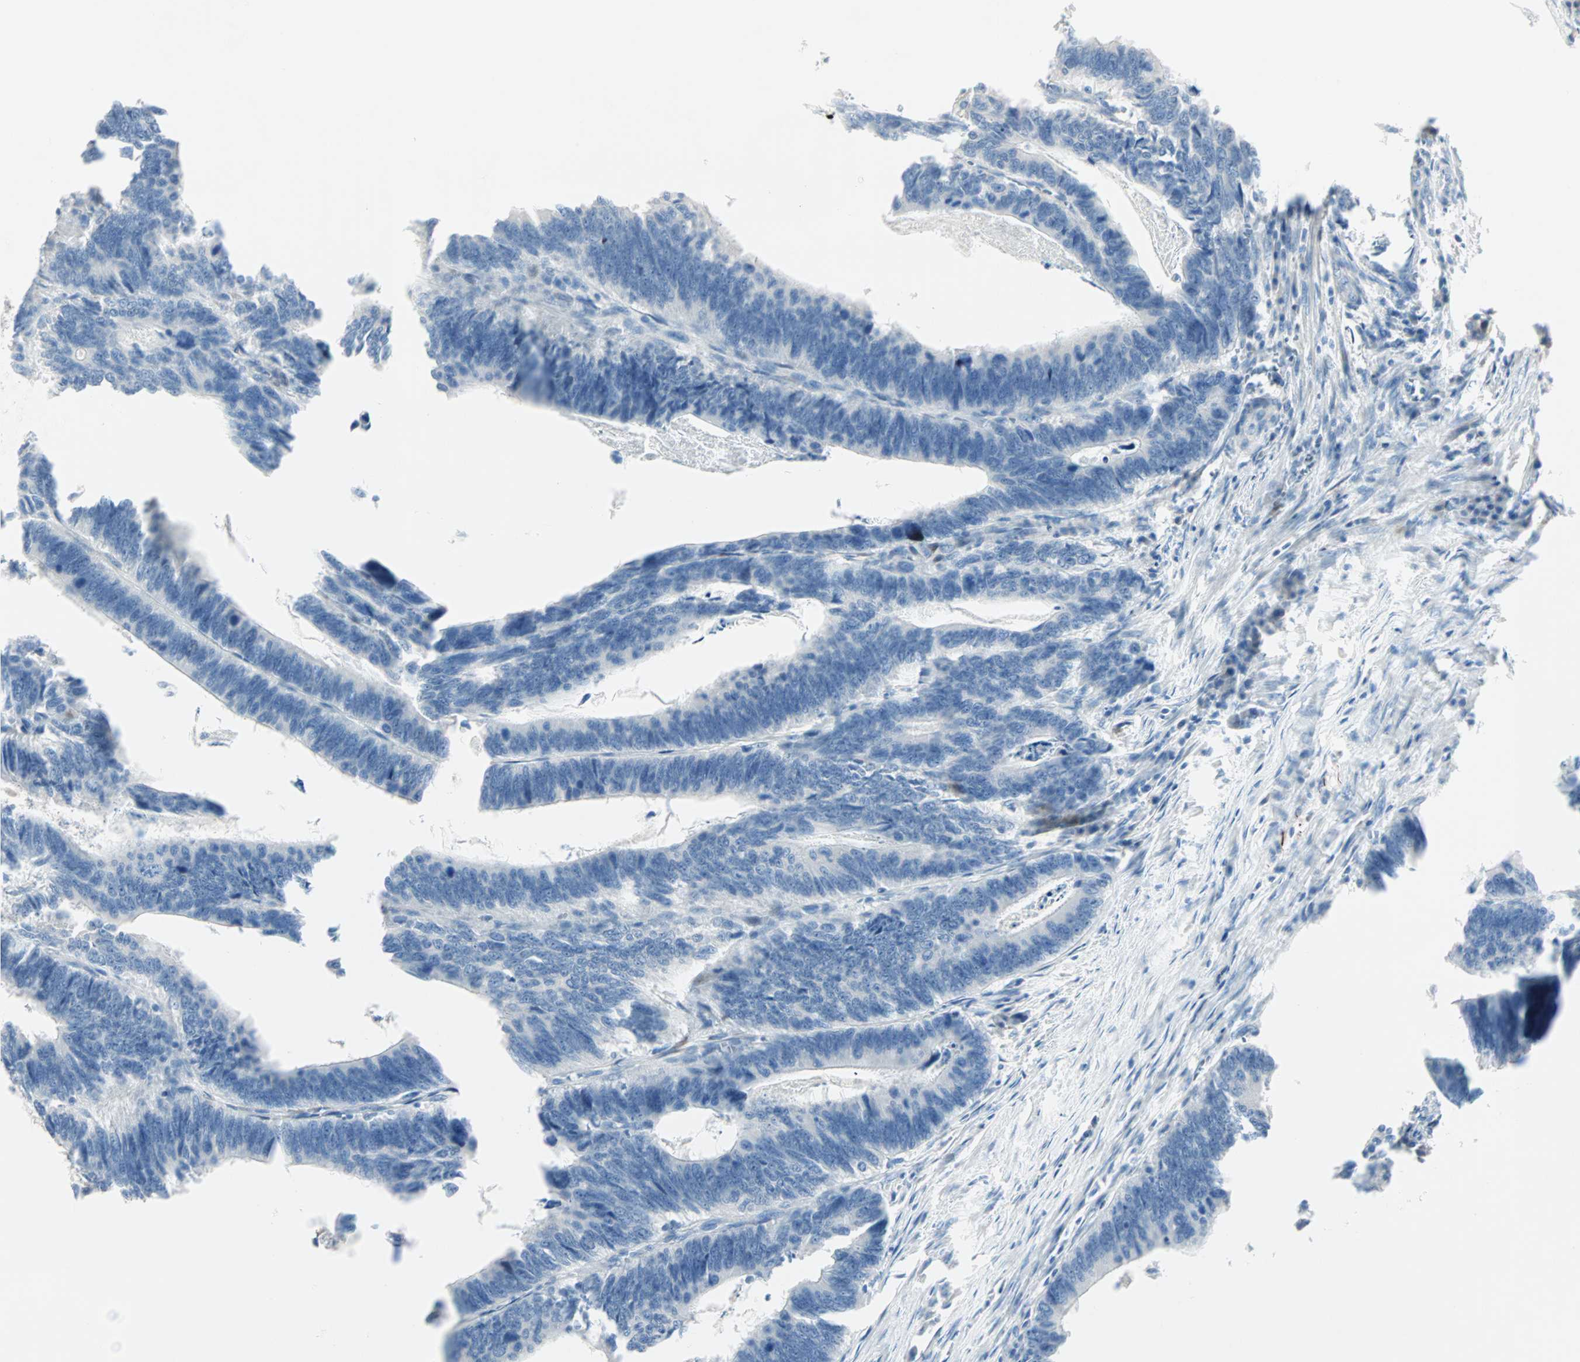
{"staining": {"intensity": "negative", "quantity": "none", "location": "none"}, "tissue": "colorectal cancer", "cell_type": "Tumor cells", "image_type": "cancer", "snomed": [{"axis": "morphology", "description": "Adenocarcinoma, NOS"}, {"axis": "topography", "description": "Colon"}], "caption": "Colorectal cancer stained for a protein using immunohistochemistry displays no positivity tumor cells.", "gene": "NEFH", "patient": {"sex": "male", "age": 72}}